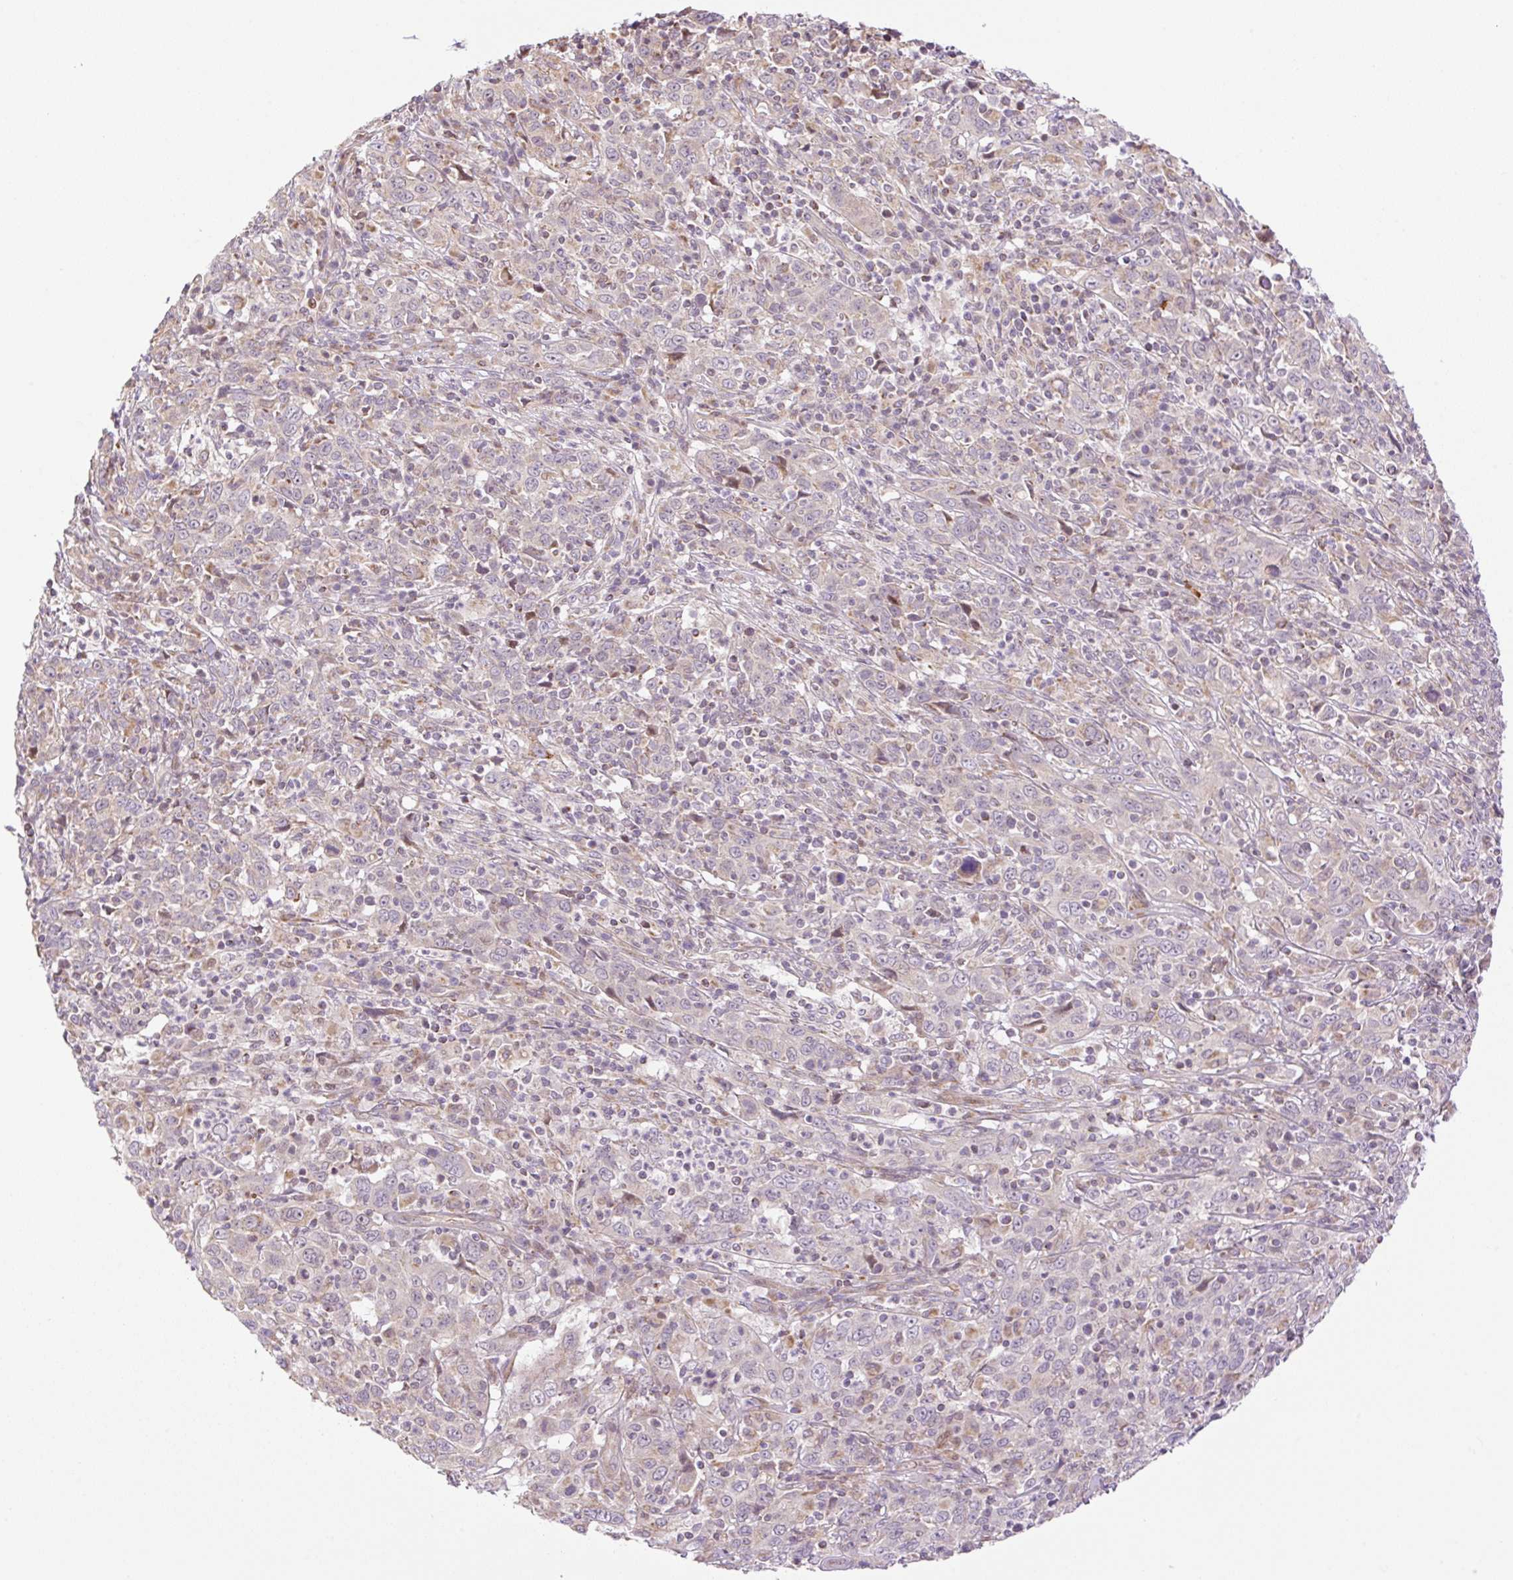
{"staining": {"intensity": "weak", "quantity": "<25%", "location": "cytoplasmic/membranous"}, "tissue": "cervical cancer", "cell_type": "Tumor cells", "image_type": "cancer", "snomed": [{"axis": "morphology", "description": "Squamous cell carcinoma, NOS"}, {"axis": "topography", "description": "Cervix"}], "caption": "Immunohistochemical staining of human squamous cell carcinoma (cervical) demonstrates no significant expression in tumor cells.", "gene": "ZNF394", "patient": {"sex": "female", "age": 46}}